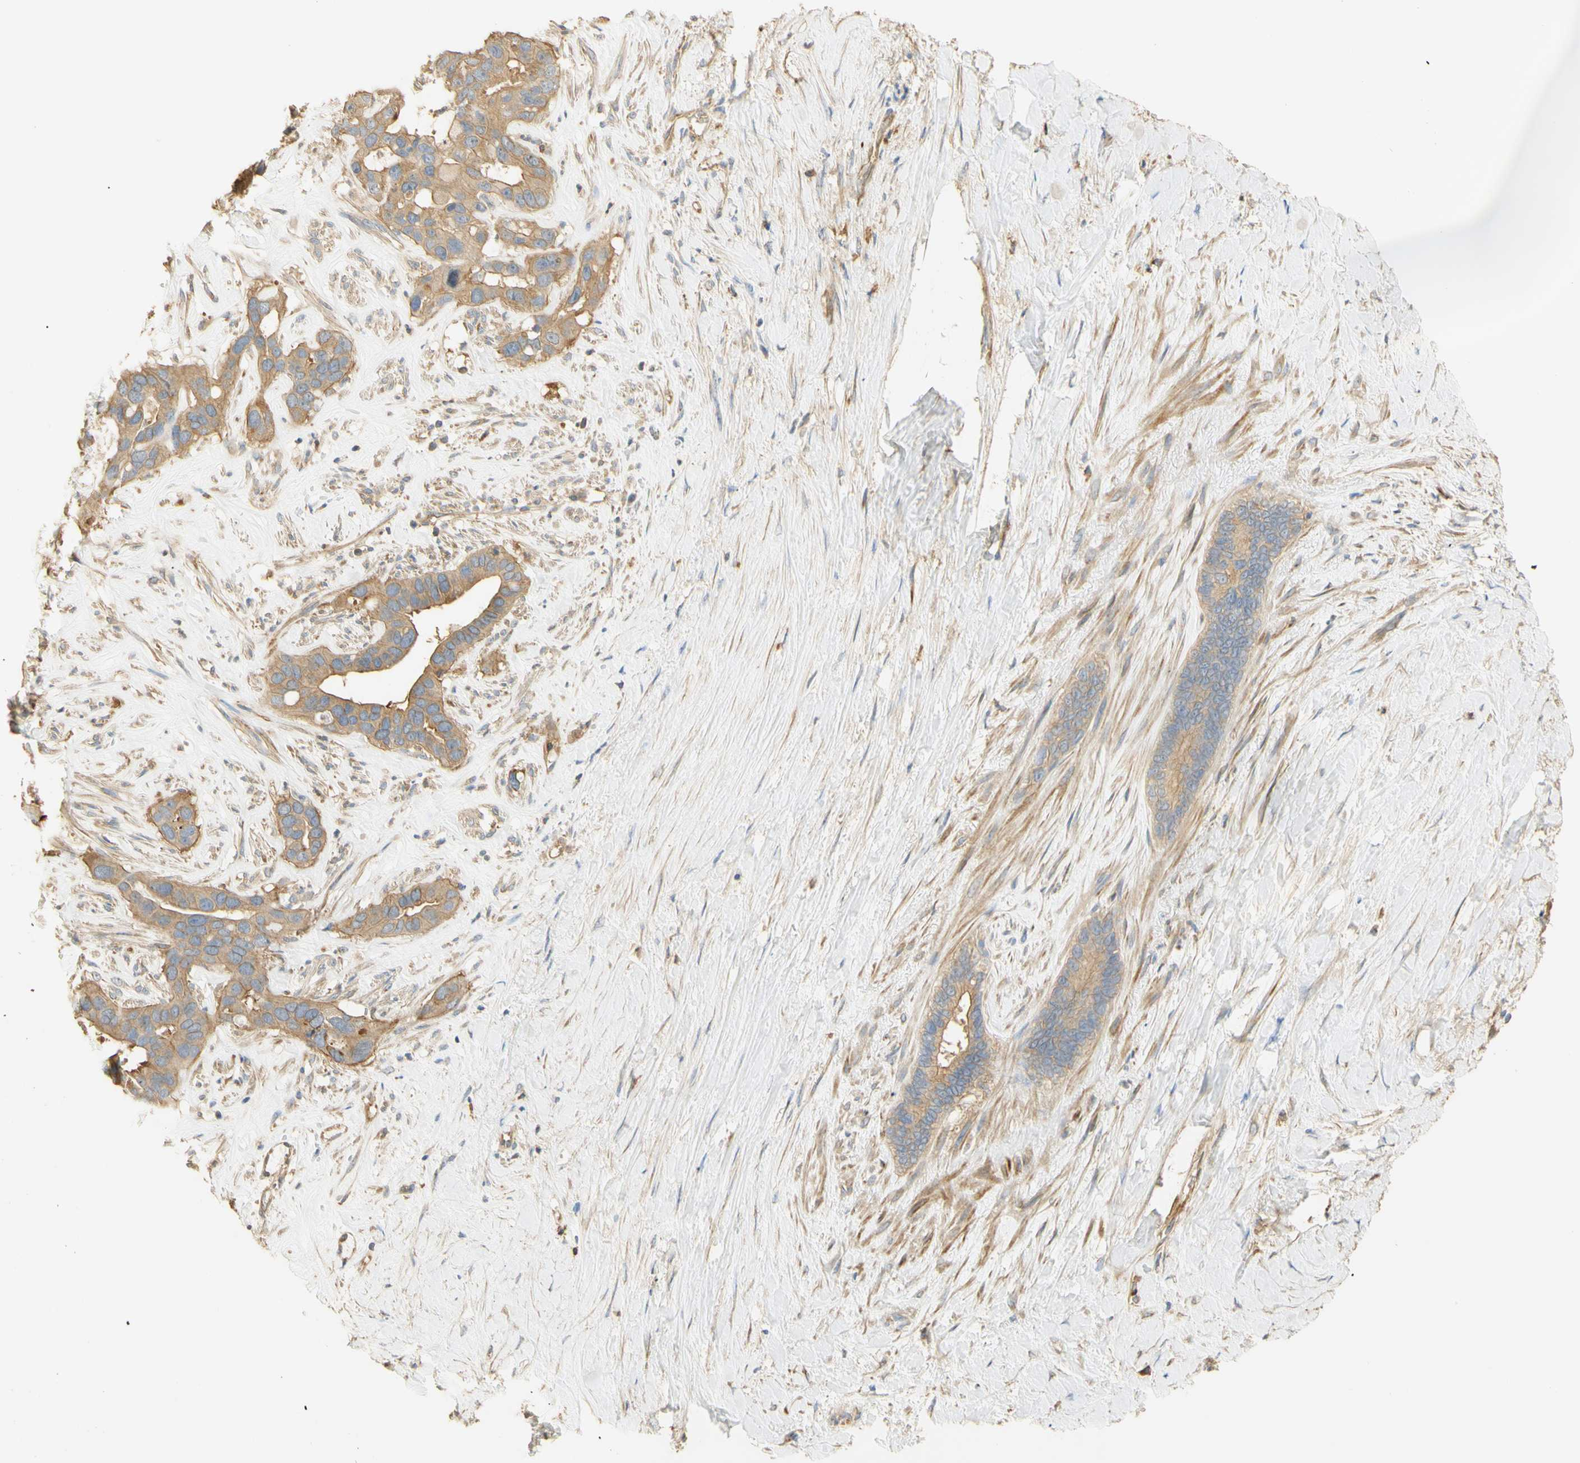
{"staining": {"intensity": "moderate", "quantity": ">75%", "location": "cytoplasmic/membranous"}, "tissue": "liver cancer", "cell_type": "Tumor cells", "image_type": "cancer", "snomed": [{"axis": "morphology", "description": "Cholangiocarcinoma"}, {"axis": "topography", "description": "Liver"}], "caption": "Liver cancer (cholangiocarcinoma) stained for a protein (brown) demonstrates moderate cytoplasmic/membranous positive staining in about >75% of tumor cells.", "gene": "KCNE4", "patient": {"sex": "female", "age": 65}}